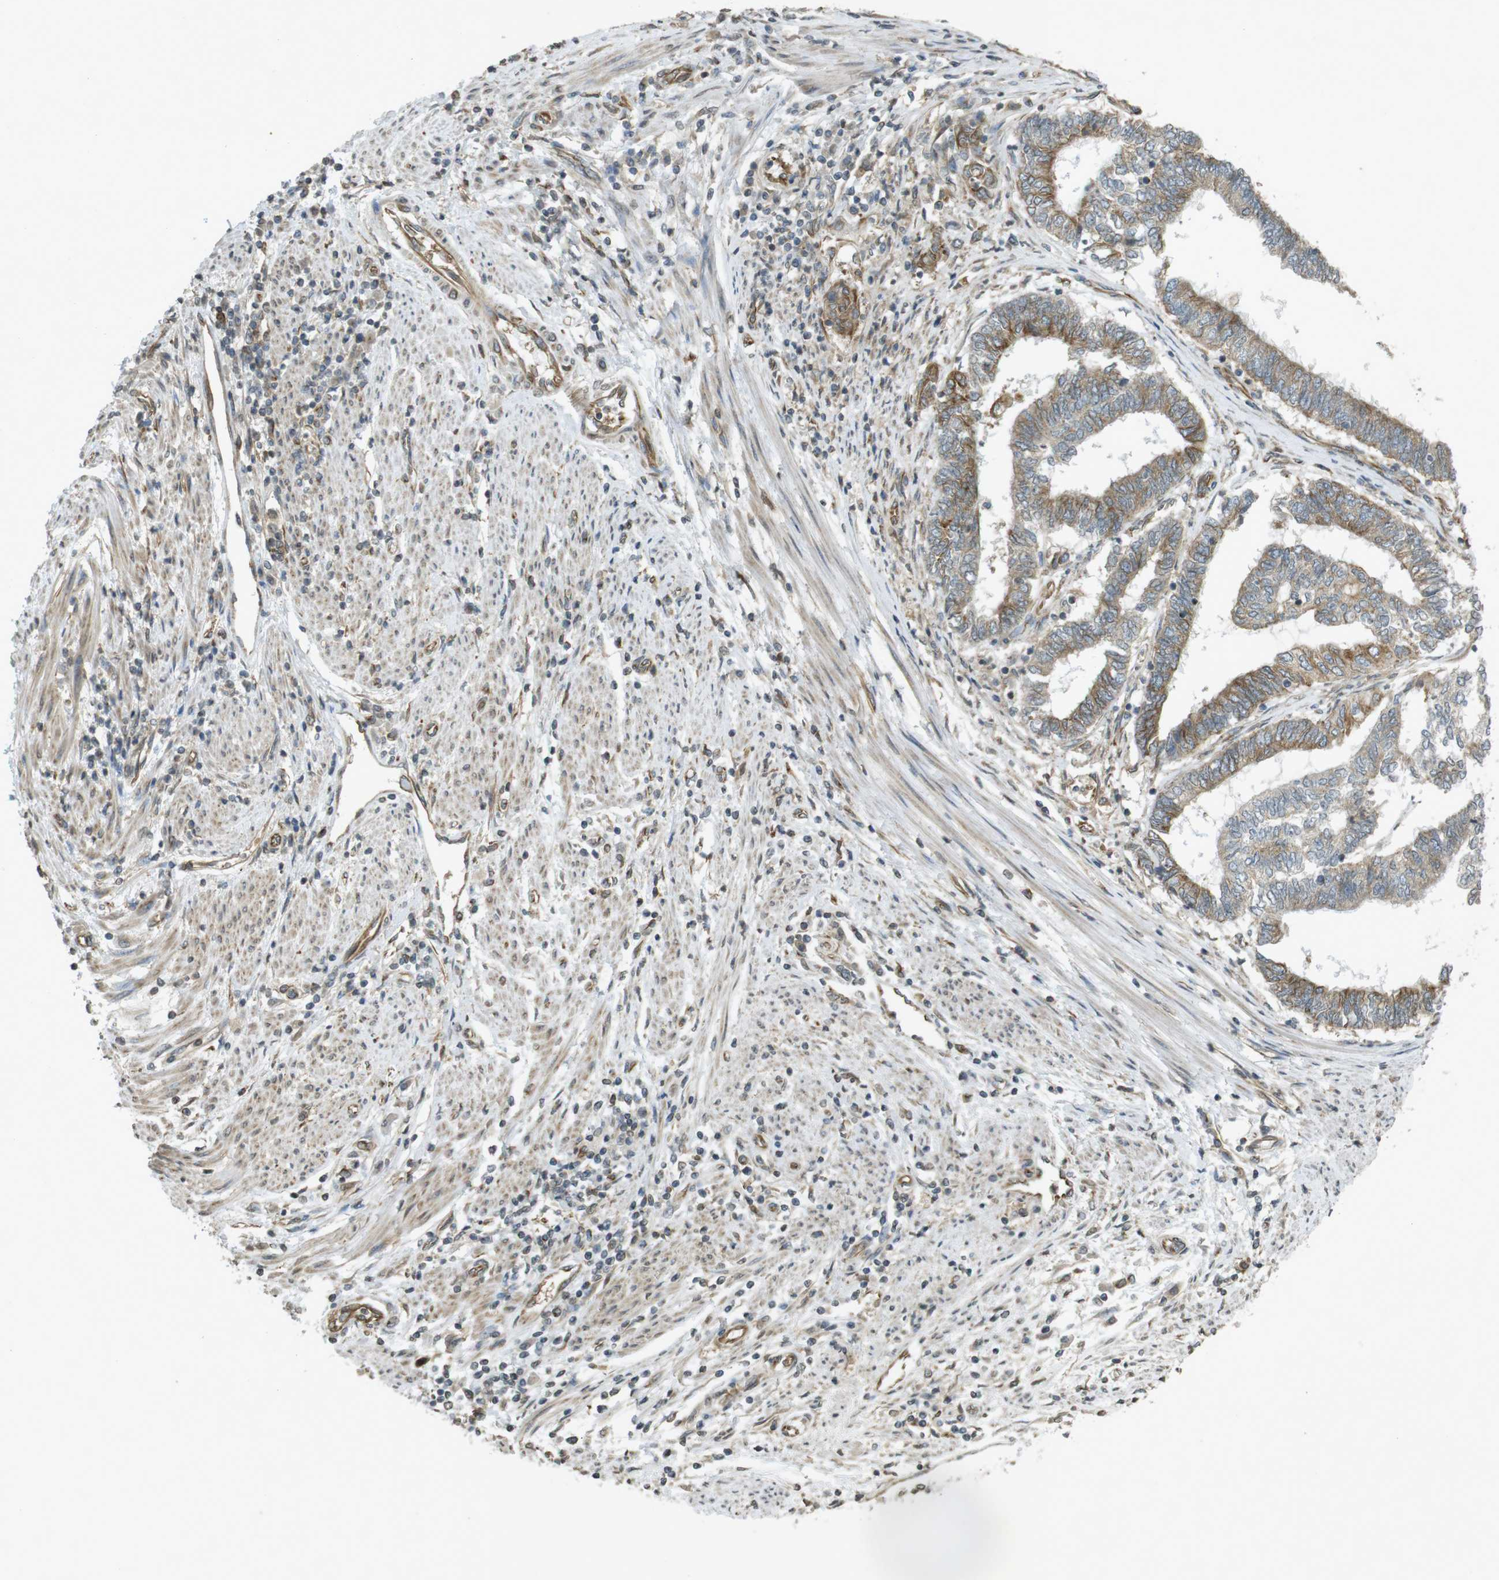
{"staining": {"intensity": "moderate", "quantity": ">75%", "location": "cytoplasmic/membranous"}, "tissue": "endometrial cancer", "cell_type": "Tumor cells", "image_type": "cancer", "snomed": [{"axis": "morphology", "description": "Adenocarcinoma, NOS"}, {"axis": "topography", "description": "Uterus"}, {"axis": "topography", "description": "Endometrium"}], "caption": "Immunohistochemistry (IHC) histopathology image of neoplastic tissue: endometrial cancer (adenocarcinoma) stained using IHC shows medium levels of moderate protein expression localized specifically in the cytoplasmic/membranous of tumor cells, appearing as a cytoplasmic/membranous brown color.", "gene": "KIF5B", "patient": {"sex": "female", "age": 70}}